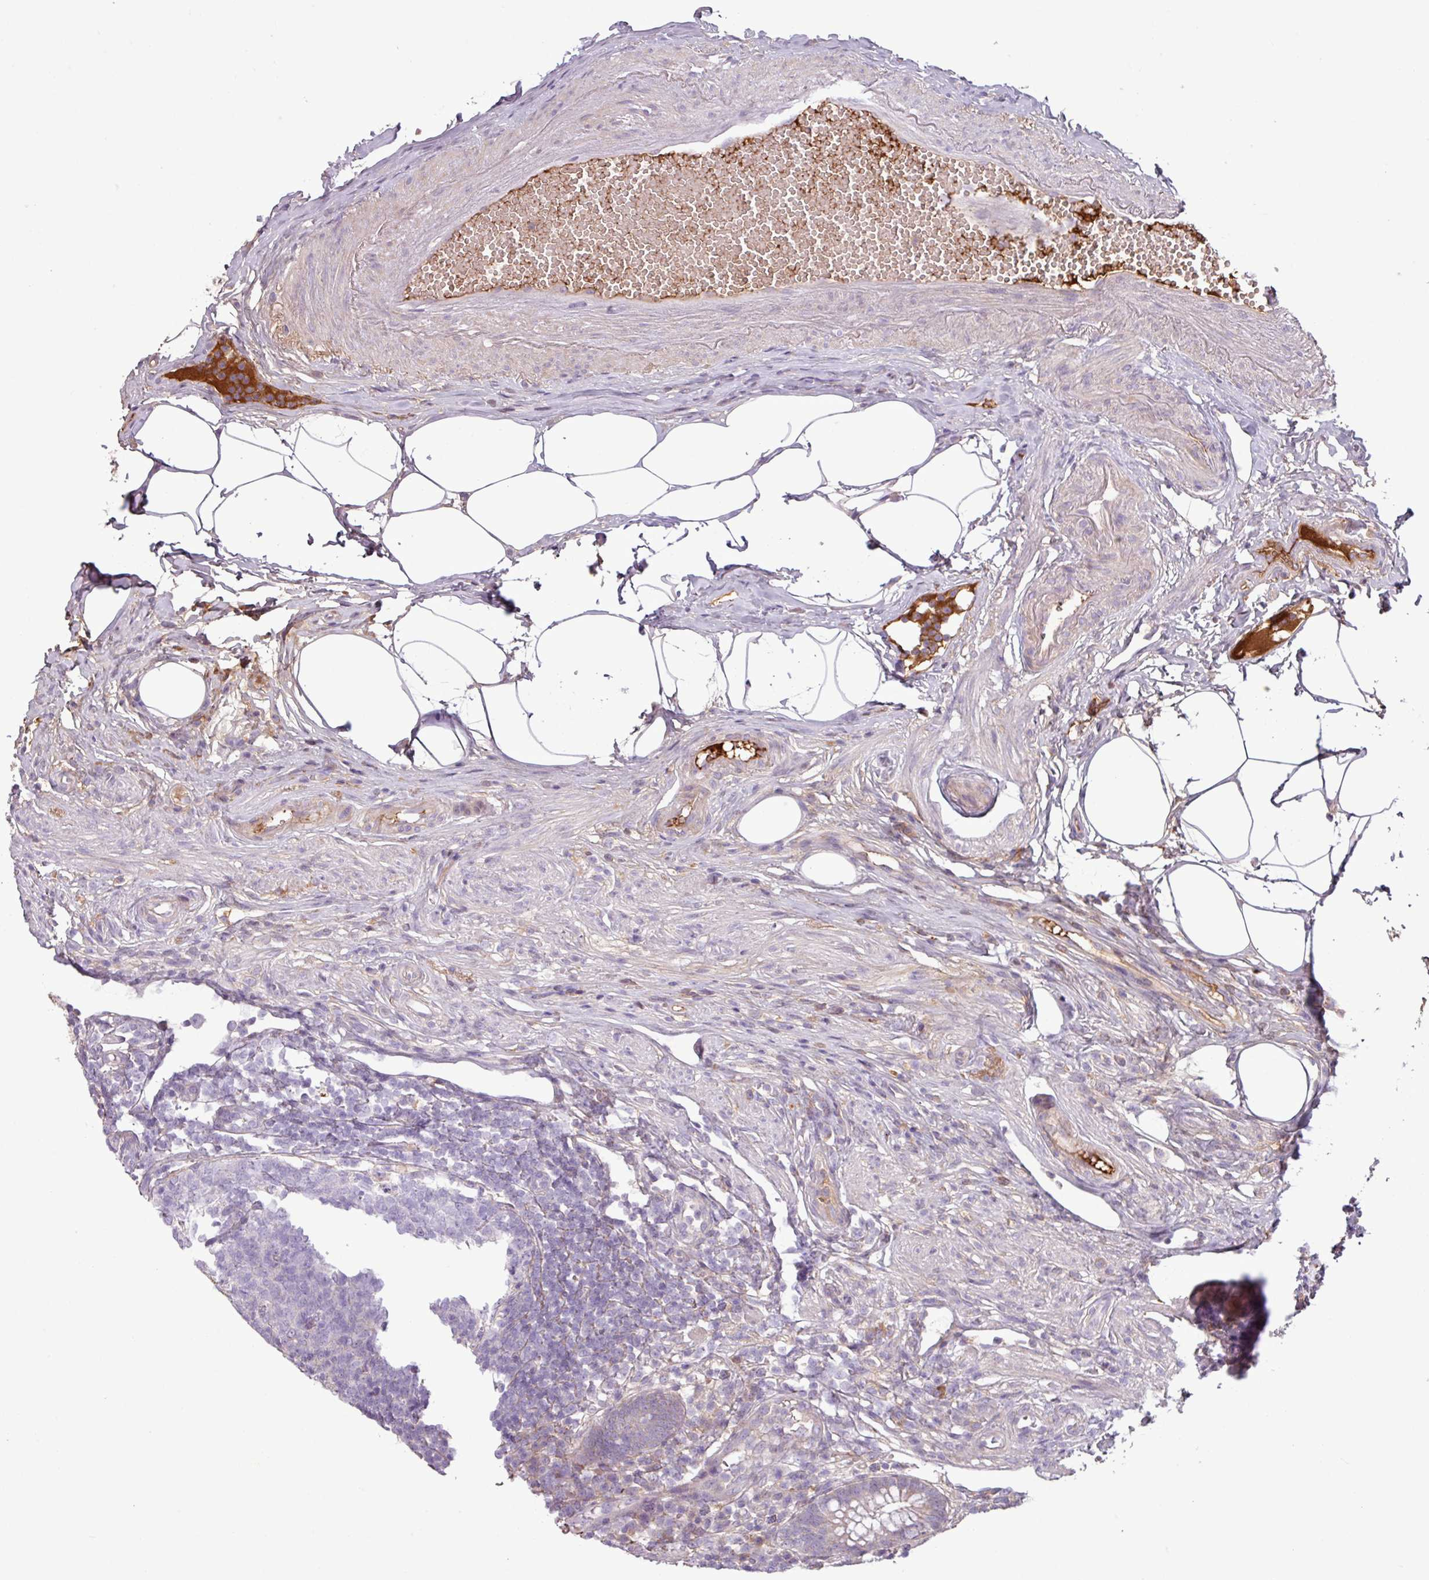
{"staining": {"intensity": "moderate", "quantity": "25%-75%", "location": "cytoplasmic/membranous"}, "tissue": "appendix", "cell_type": "Glandular cells", "image_type": "normal", "snomed": [{"axis": "morphology", "description": "Normal tissue, NOS"}, {"axis": "topography", "description": "Appendix"}], "caption": "Protein staining of unremarkable appendix demonstrates moderate cytoplasmic/membranous positivity in about 25%-75% of glandular cells. The staining was performed using DAB, with brown indicating positive protein expression. Nuclei are stained blue with hematoxylin.", "gene": "C4A", "patient": {"sex": "female", "age": 56}}